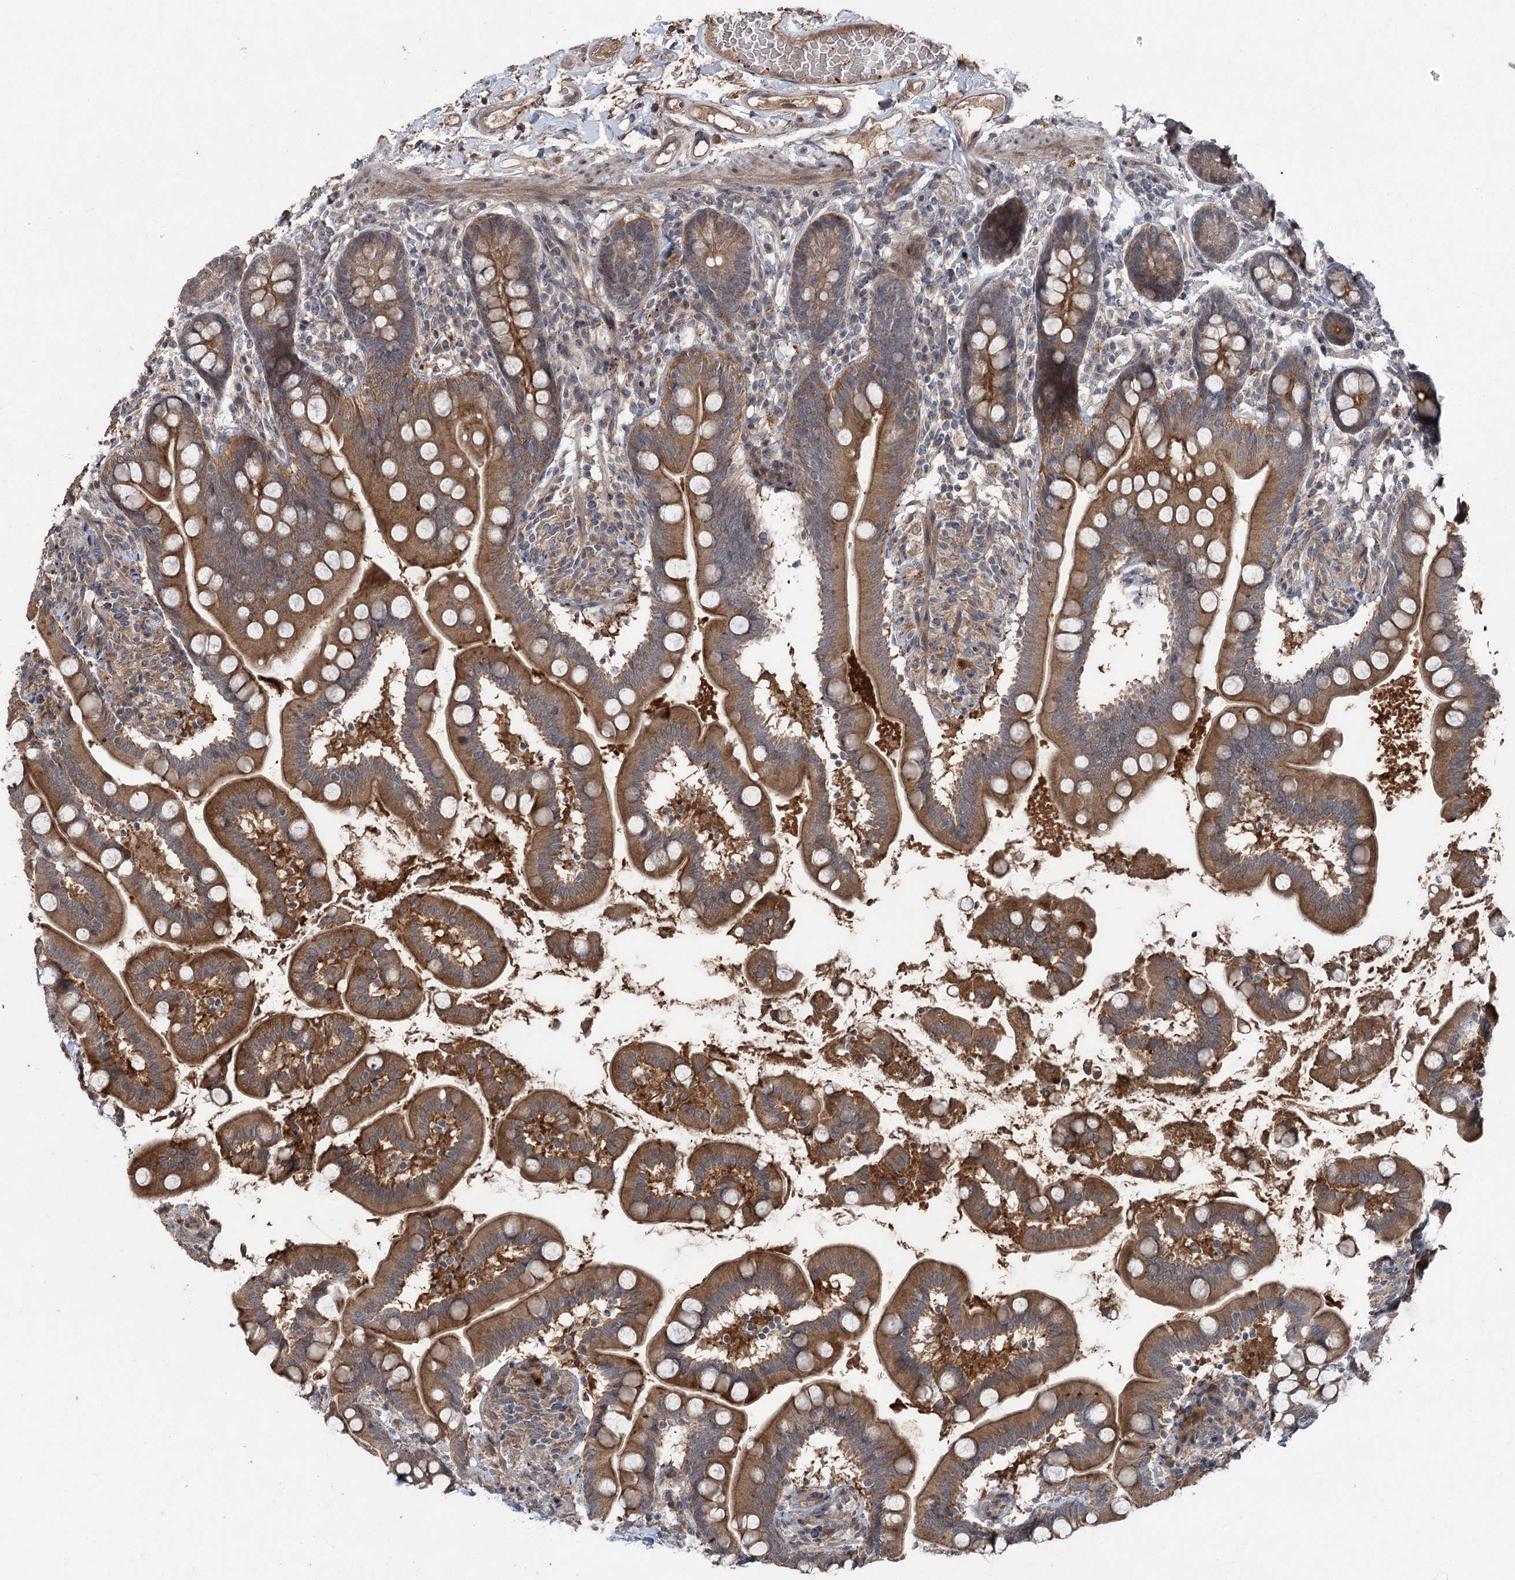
{"staining": {"intensity": "moderate", "quantity": ">75%", "location": "cytoplasmic/membranous"}, "tissue": "small intestine", "cell_type": "Glandular cells", "image_type": "normal", "snomed": [{"axis": "morphology", "description": "Normal tissue, NOS"}, {"axis": "topography", "description": "Small intestine"}], "caption": "The immunohistochemical stain shows moderate cytoplasmic/membranous staining in glandular cells of unremarkable small intestine. The staining was performed using DAB (3,3'-diaminobenzidine), with brown indicating positive protein expression. Nuclei are stained blue with hematoxylin.", "gene": "MAPK8IP2", "patient": {"sex": "female", "age": 64}}